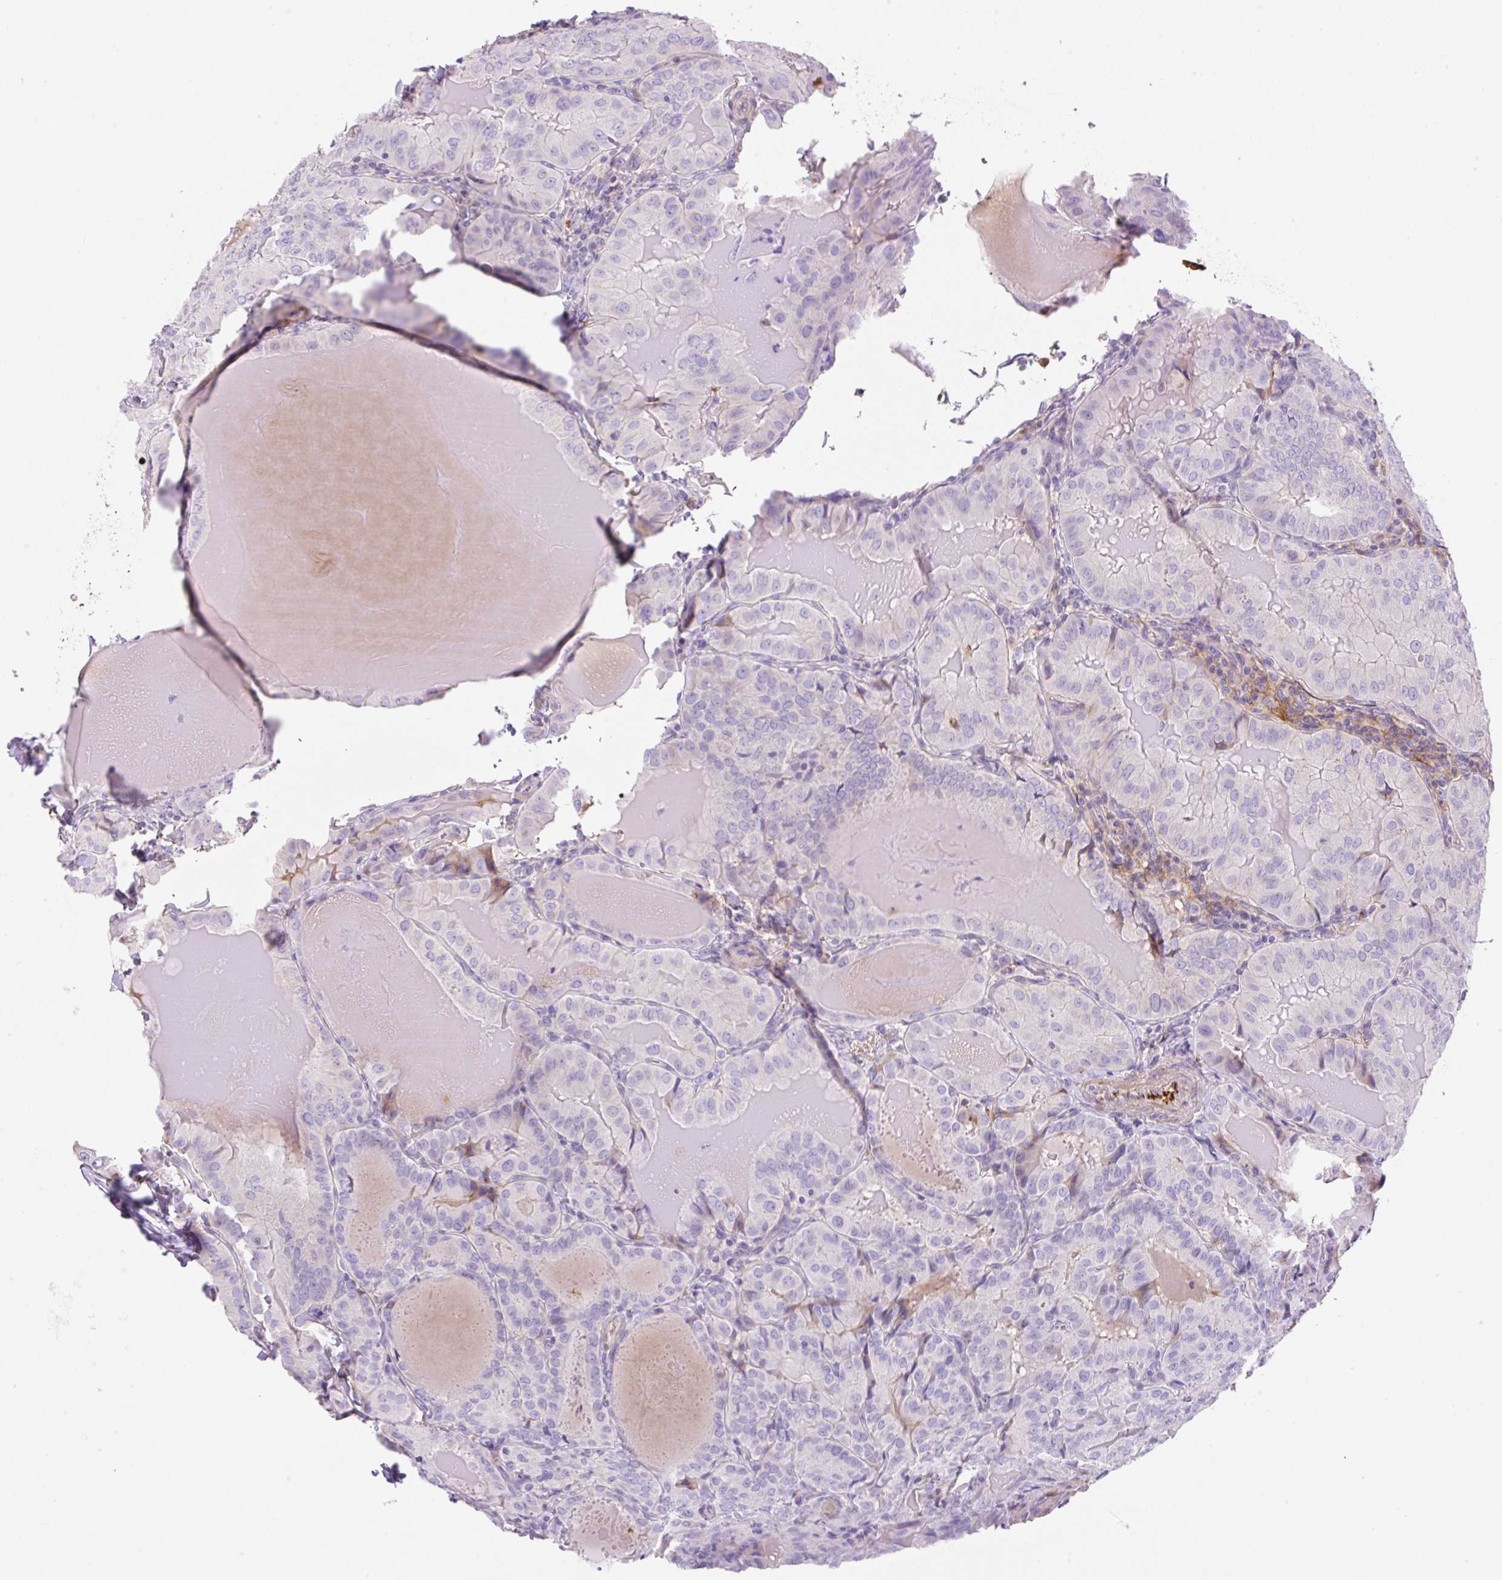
{"staining": {"intensity": "negative", "quantity": "none", "location": "none"}, "tissue": "thyroid cancer", "cell_type": "Tumor cells", "image_type": "cancer", "snomed": [{"axis": "morphology", "description": "Papillary adenocarcinoma, NOS"}, {"axis": "topography", "description": "Thyroid gland"}], "caption": "The immunohistochemistry (IHC) photomicrograph has no significant staining in tumor cells of thyroid papillary adenocarcinoma tissue.", "gene": "TDRD15", "patient": {"sex": "female", "age": 68}}